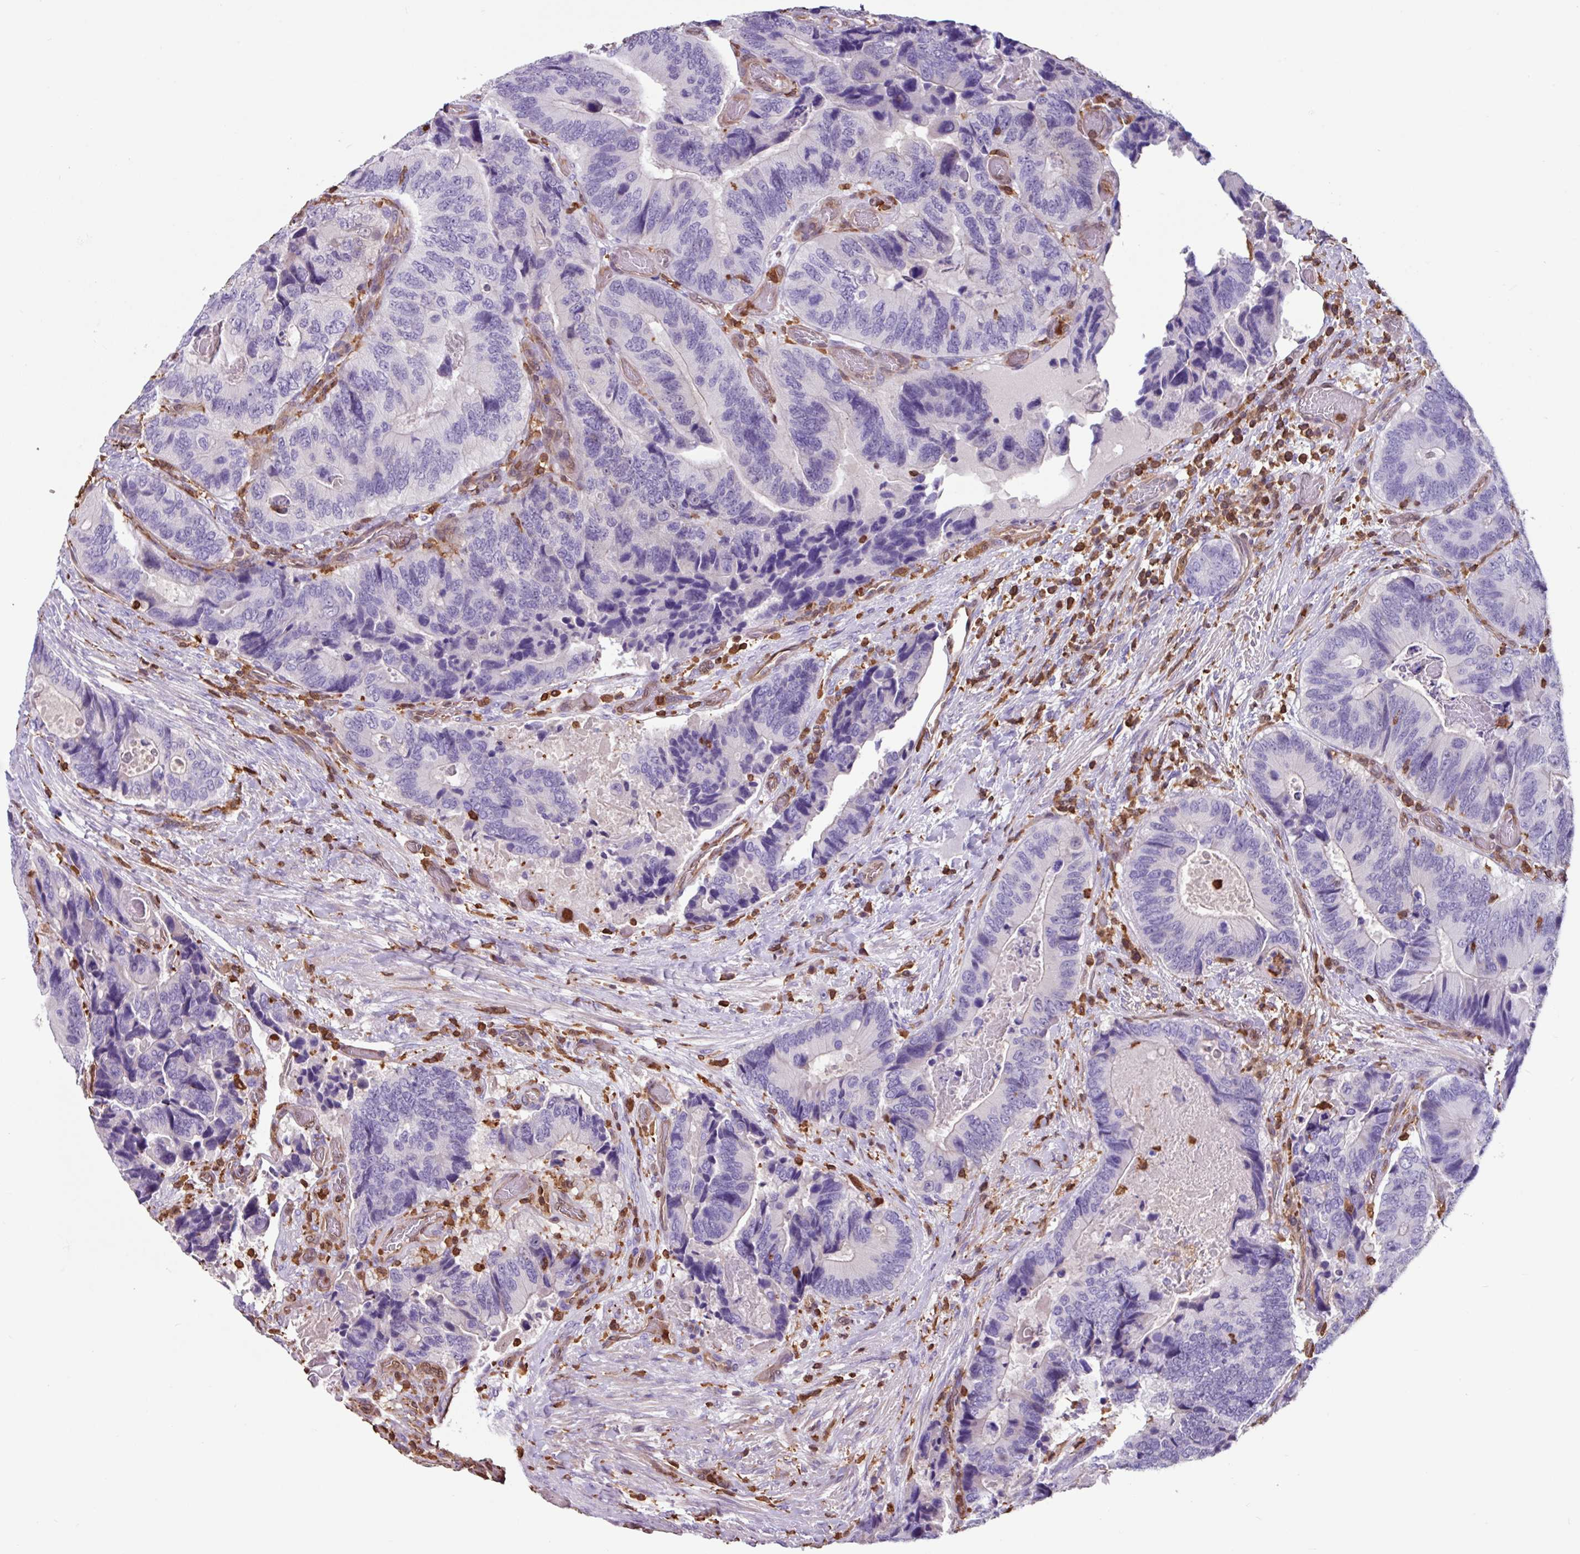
{"staining": {"intensity": "negative", "quantity": "none", "location": "none"}, "tissue": "colorectal cancer", "cell_type": "Tumor cells", "image_type": "cancer", "snomed": [{"axis": "morphology", "description": "Adenocarcinoma, NOS"}, {"axis": "topography", "description": "Colon"}], "caption": "A high-resolution histopathology image shows immunohistochemistry (IHC) staining of colorectal cancer (adenocarcinoma), which demonstrates no significant positivity in tumor cells.", "gene": "ARHGDIB", "patient": {"sex": "male", "age": 84}}